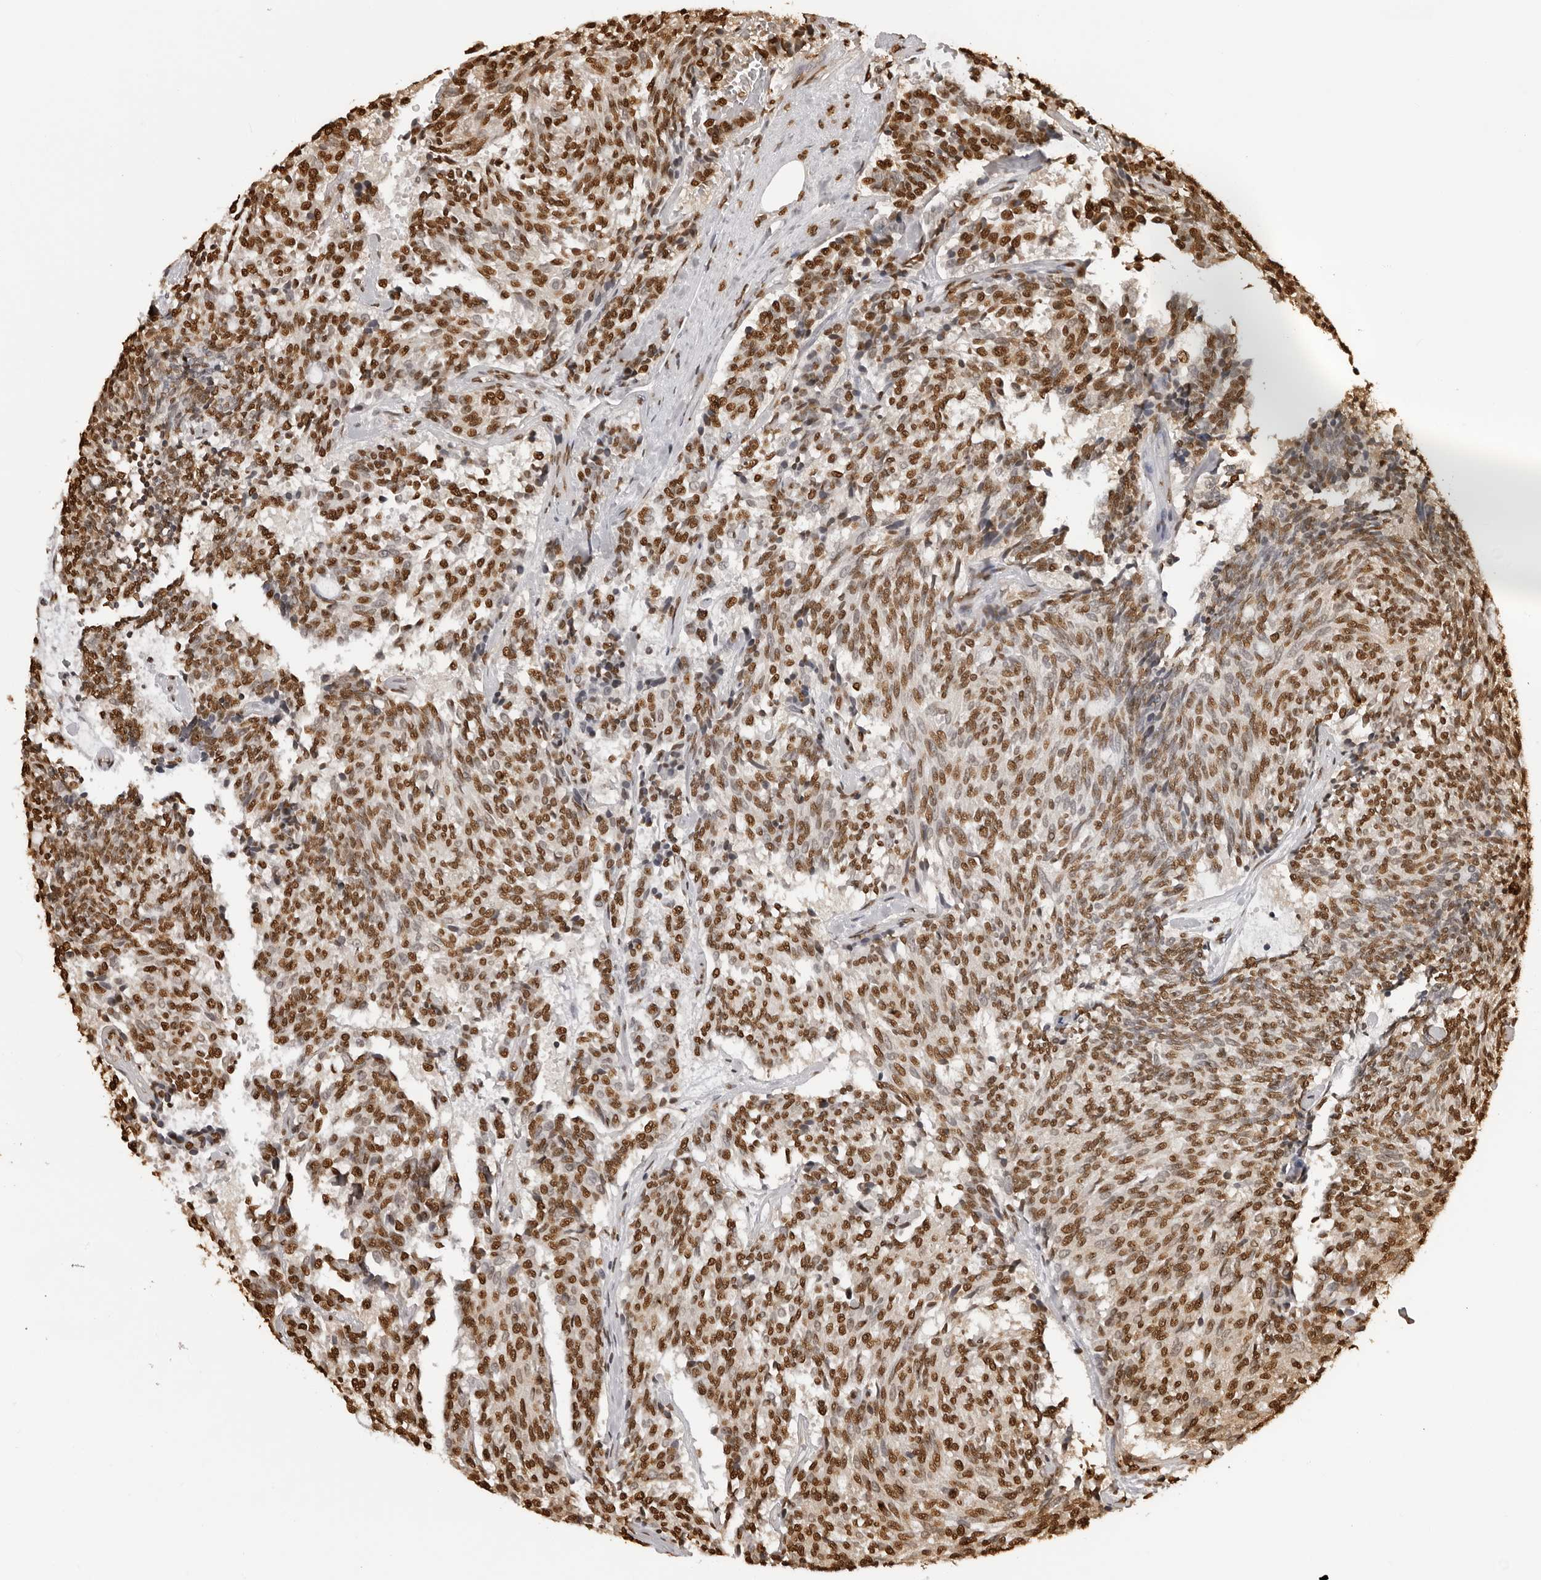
{"staining": {"intensity": "strong", "quantity": ">75%", "location": "nuclear"}, "tissue": "carcinoid", "cell_type": "Tumor cells", "image_type": "cancer", "snomed": [{"axis": "morphology", "description": "Carcinoid, malignant, NOS"}, {"axis": "topography", "description": "Pancreas"}], "caption": "This histopathology image reveals IHC staining of carcinoid, with high strong nuclear staining in about >75% of tumor cells.", "gene": "ZFP91", "patient": {"sex": "female", "age": 54}}